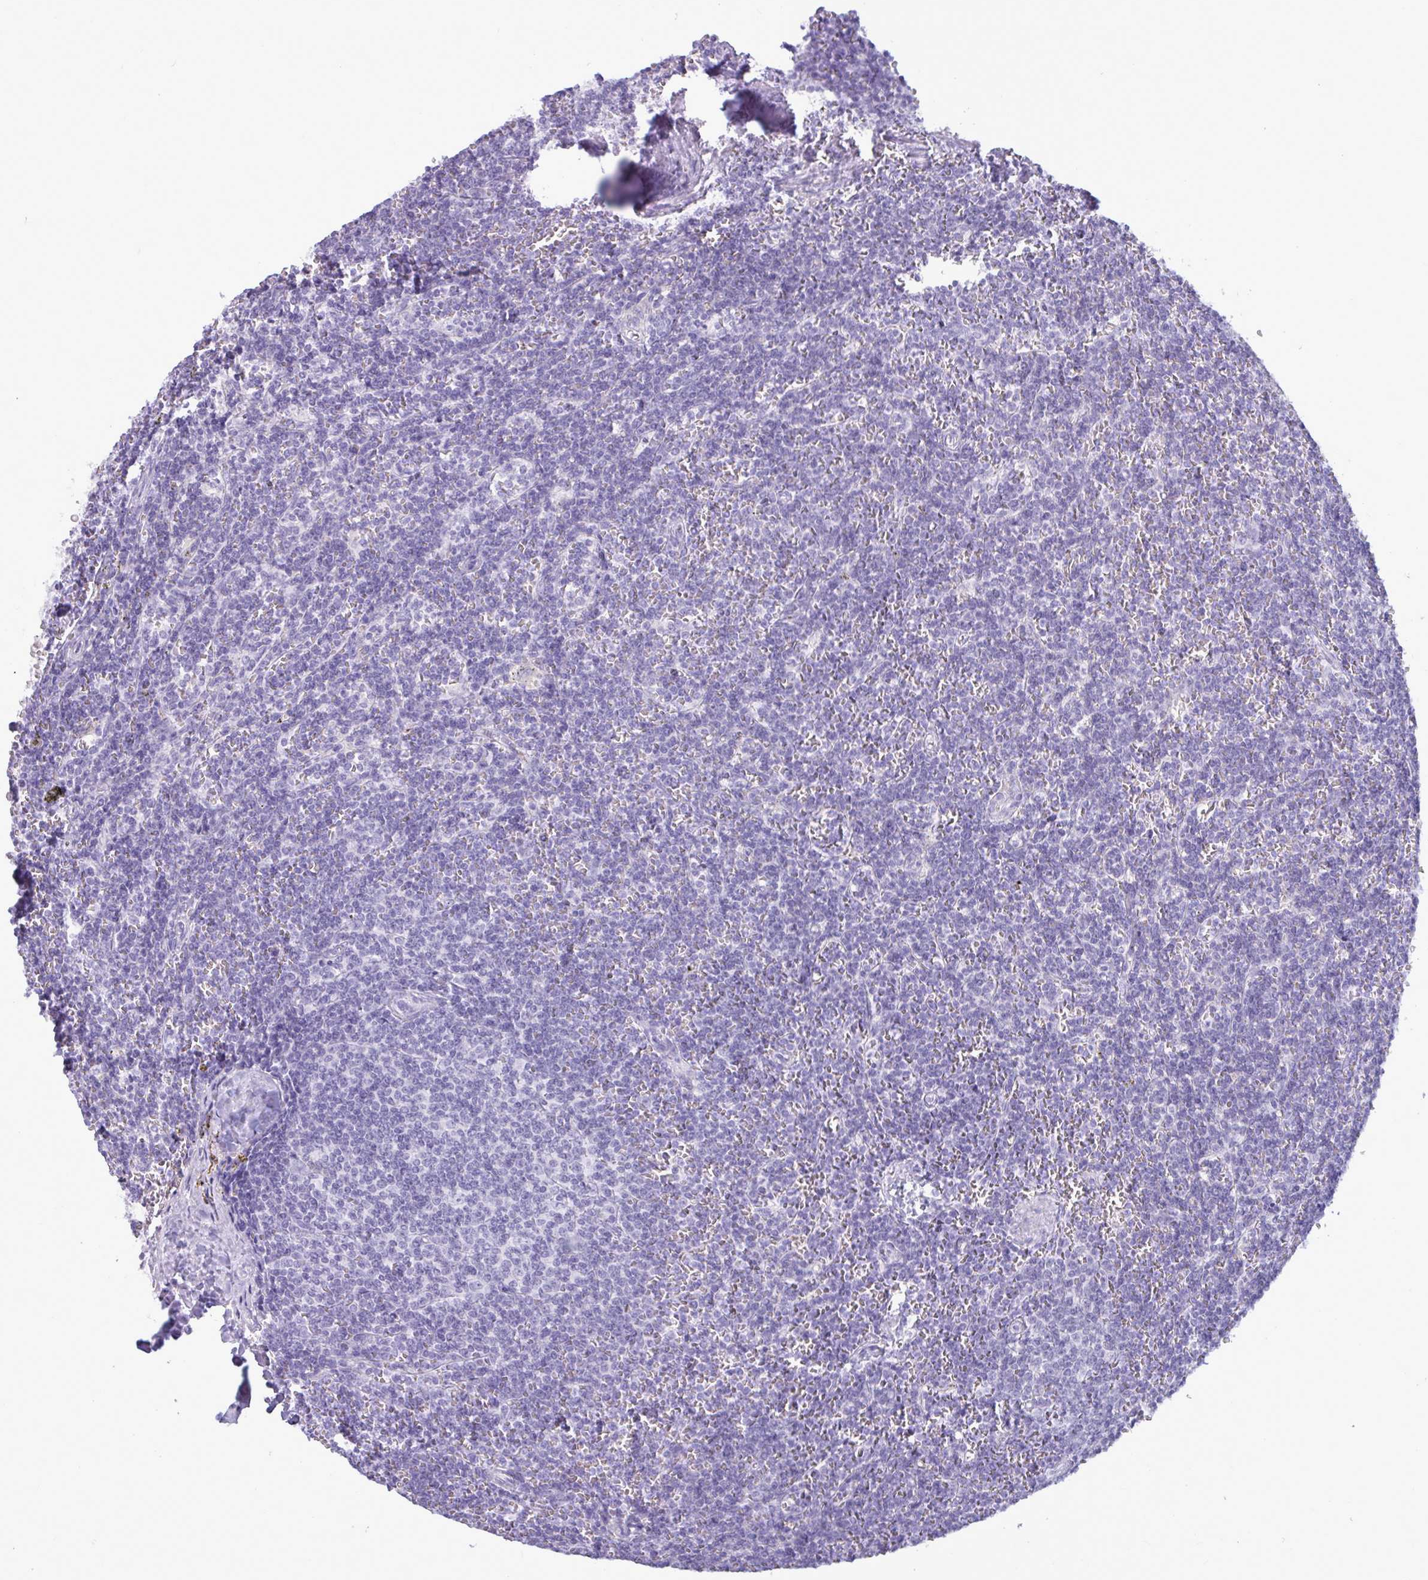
{"staining": {"intensity": "negative", "quantity": "none", "location": "none"}, "tissue": "lymphoma", "cell_type": "Tumor cells", "image_type": "cancer", "snomed": [{"axis": "morphology", "description": "Malignant lymphoma, non-Hodgkin's type, Low grade"}, {"axis": "topography", "description": "Spleen"}], "caption": "Immunohistochemistry (IHC) of low-grade malignant lymphoma, non-Hodgkin's type reveals no staining in tumor cells.", "gene": "BBS10", "patient": {"sex": "male", "age": 78}}